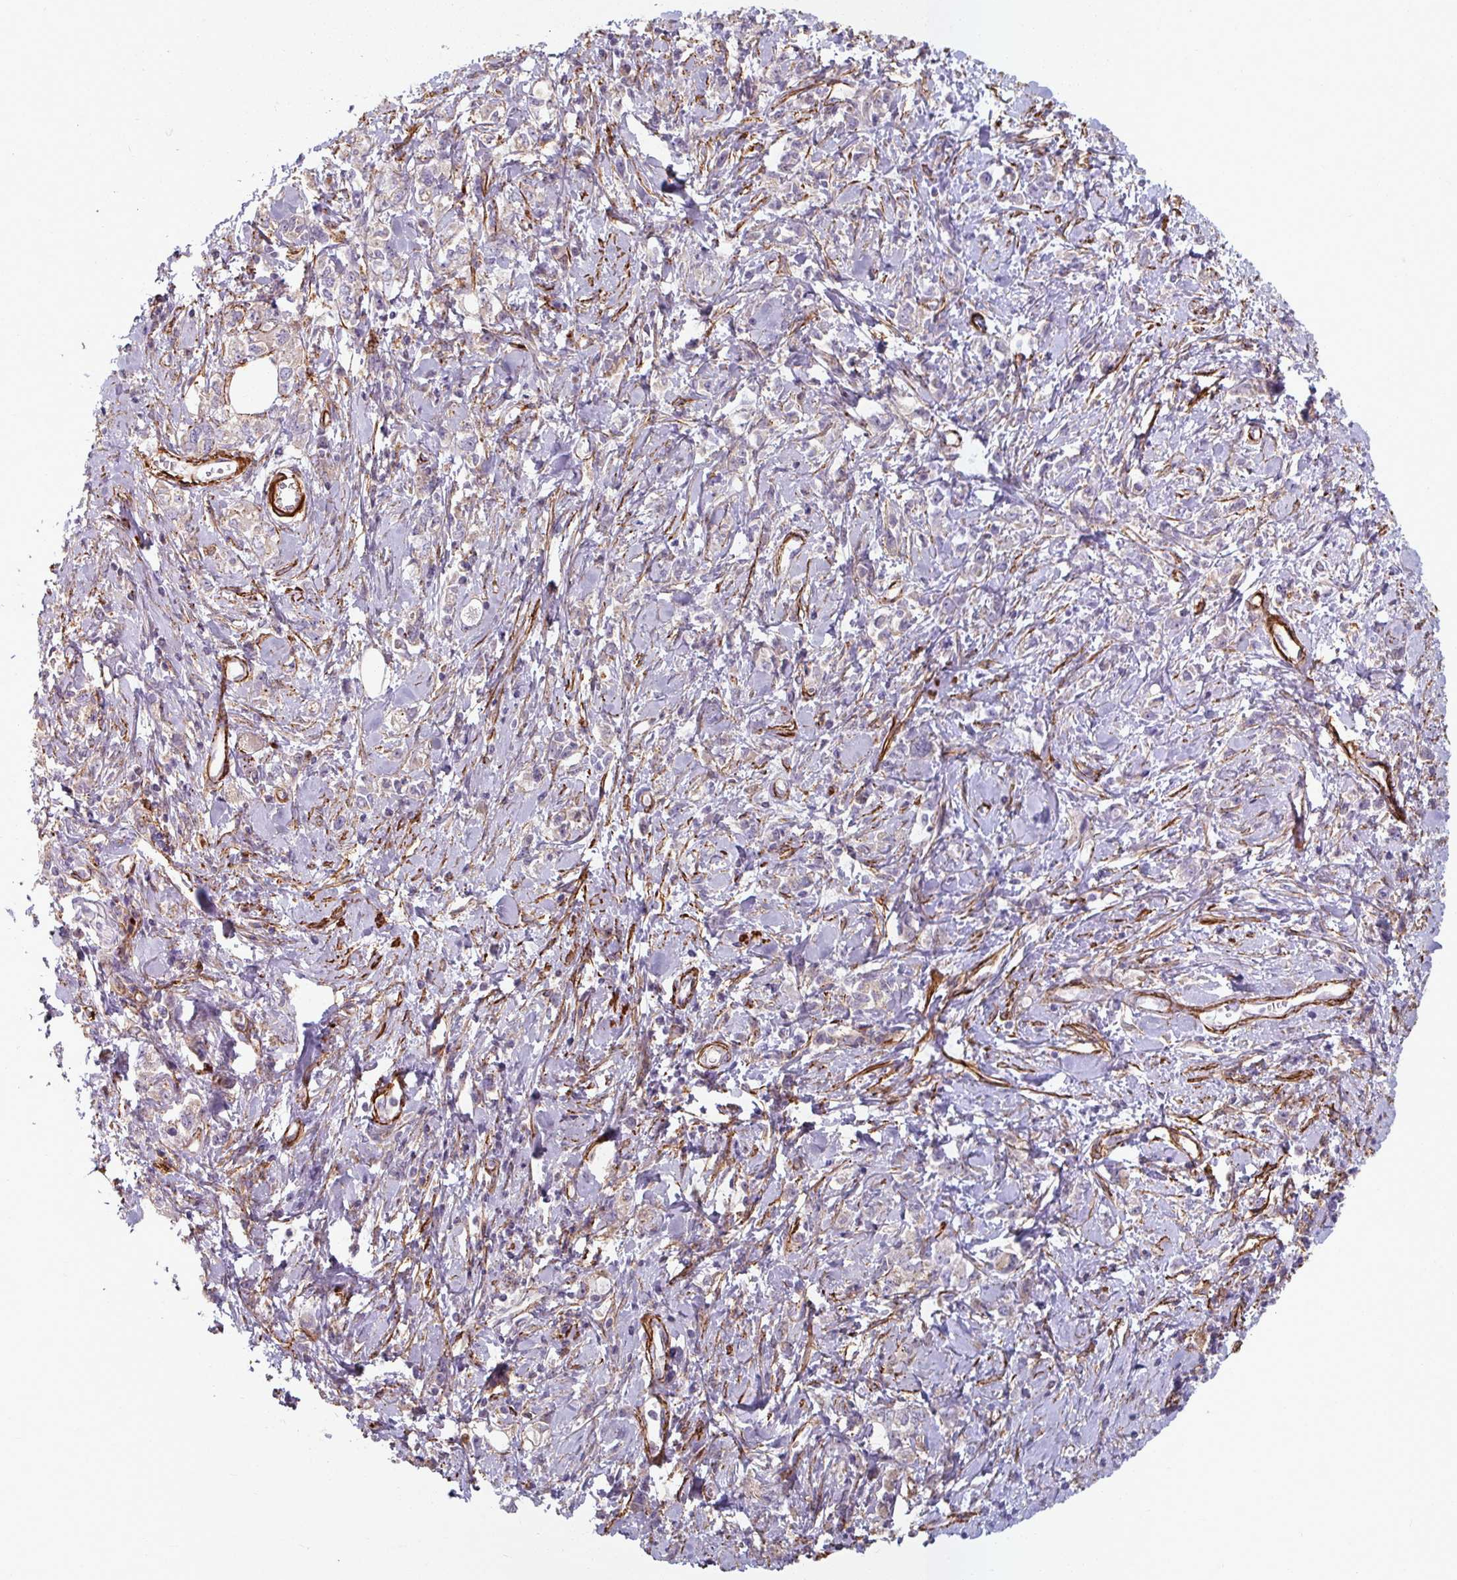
{"staining": {"intensity": "negative", "quantity": "none", "location": "none"}, "tissue": "stomach cancer", "cell_type": "Tumor cells", "image_type": "cancer", "snomed": [{"axis": "morphology", "description": "Adenocarcinoma, NOS"}, {"axis": "topography", "description": "Stomach"}], "caption": "Immunohistochemical staining of human stomach cancer (adenocarcinoma) reveals no significant positivity in tumor cells. The staining is performed using DAB (3,3'-diaminobenzidine) brown chromogen with nuclei counter-stained in using hematoxylin.", "gene": "MRPS5", "patient": {"sex": "female", "age": 76}}